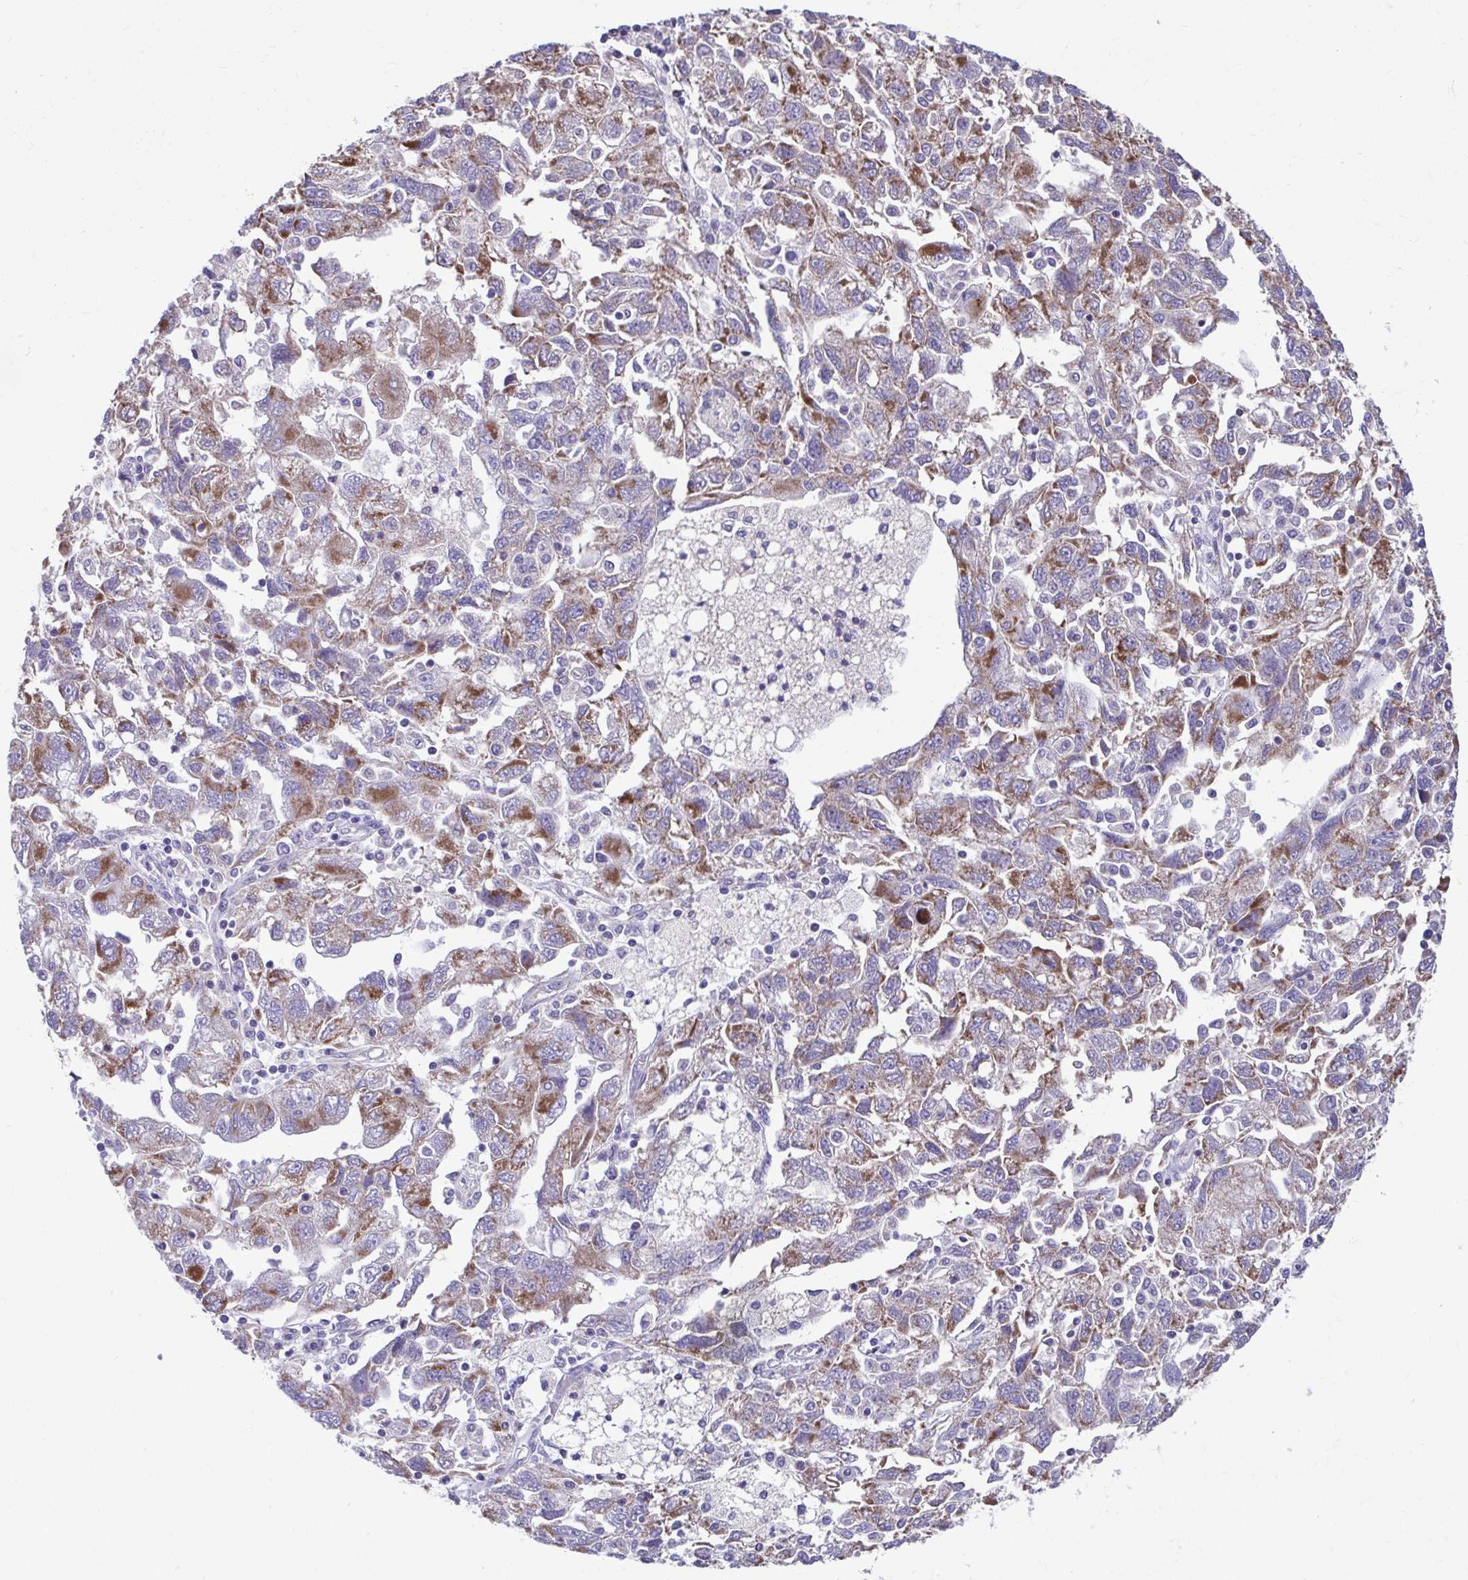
{"staining": {"intensity": "moderate", "quantity": ">75%", "location": "cytoplasmic/membranous"}, "tissue": "ovarian cancer", "cell_type": "Tumor cells", "image_type": "cancer", "snomed": [{"axis": "morphology", "description": "Carcinoma, NOS"}, {"axis": "morphology", "description": "Cystadenocarcinoma, serous, NOS"}, {"axis": "topography", "description": "Ovary"}], "caption": "This micrograph exhibits immunohistochemistry (IHC) staining of serous cystadenocarcinoma (ovarian), with medium moderate cytoplasmic/membranous positivity in approximately >75% of tumor cells.", "gene": "LINGO4", "patient": {"sex": "female", "age": 69}}